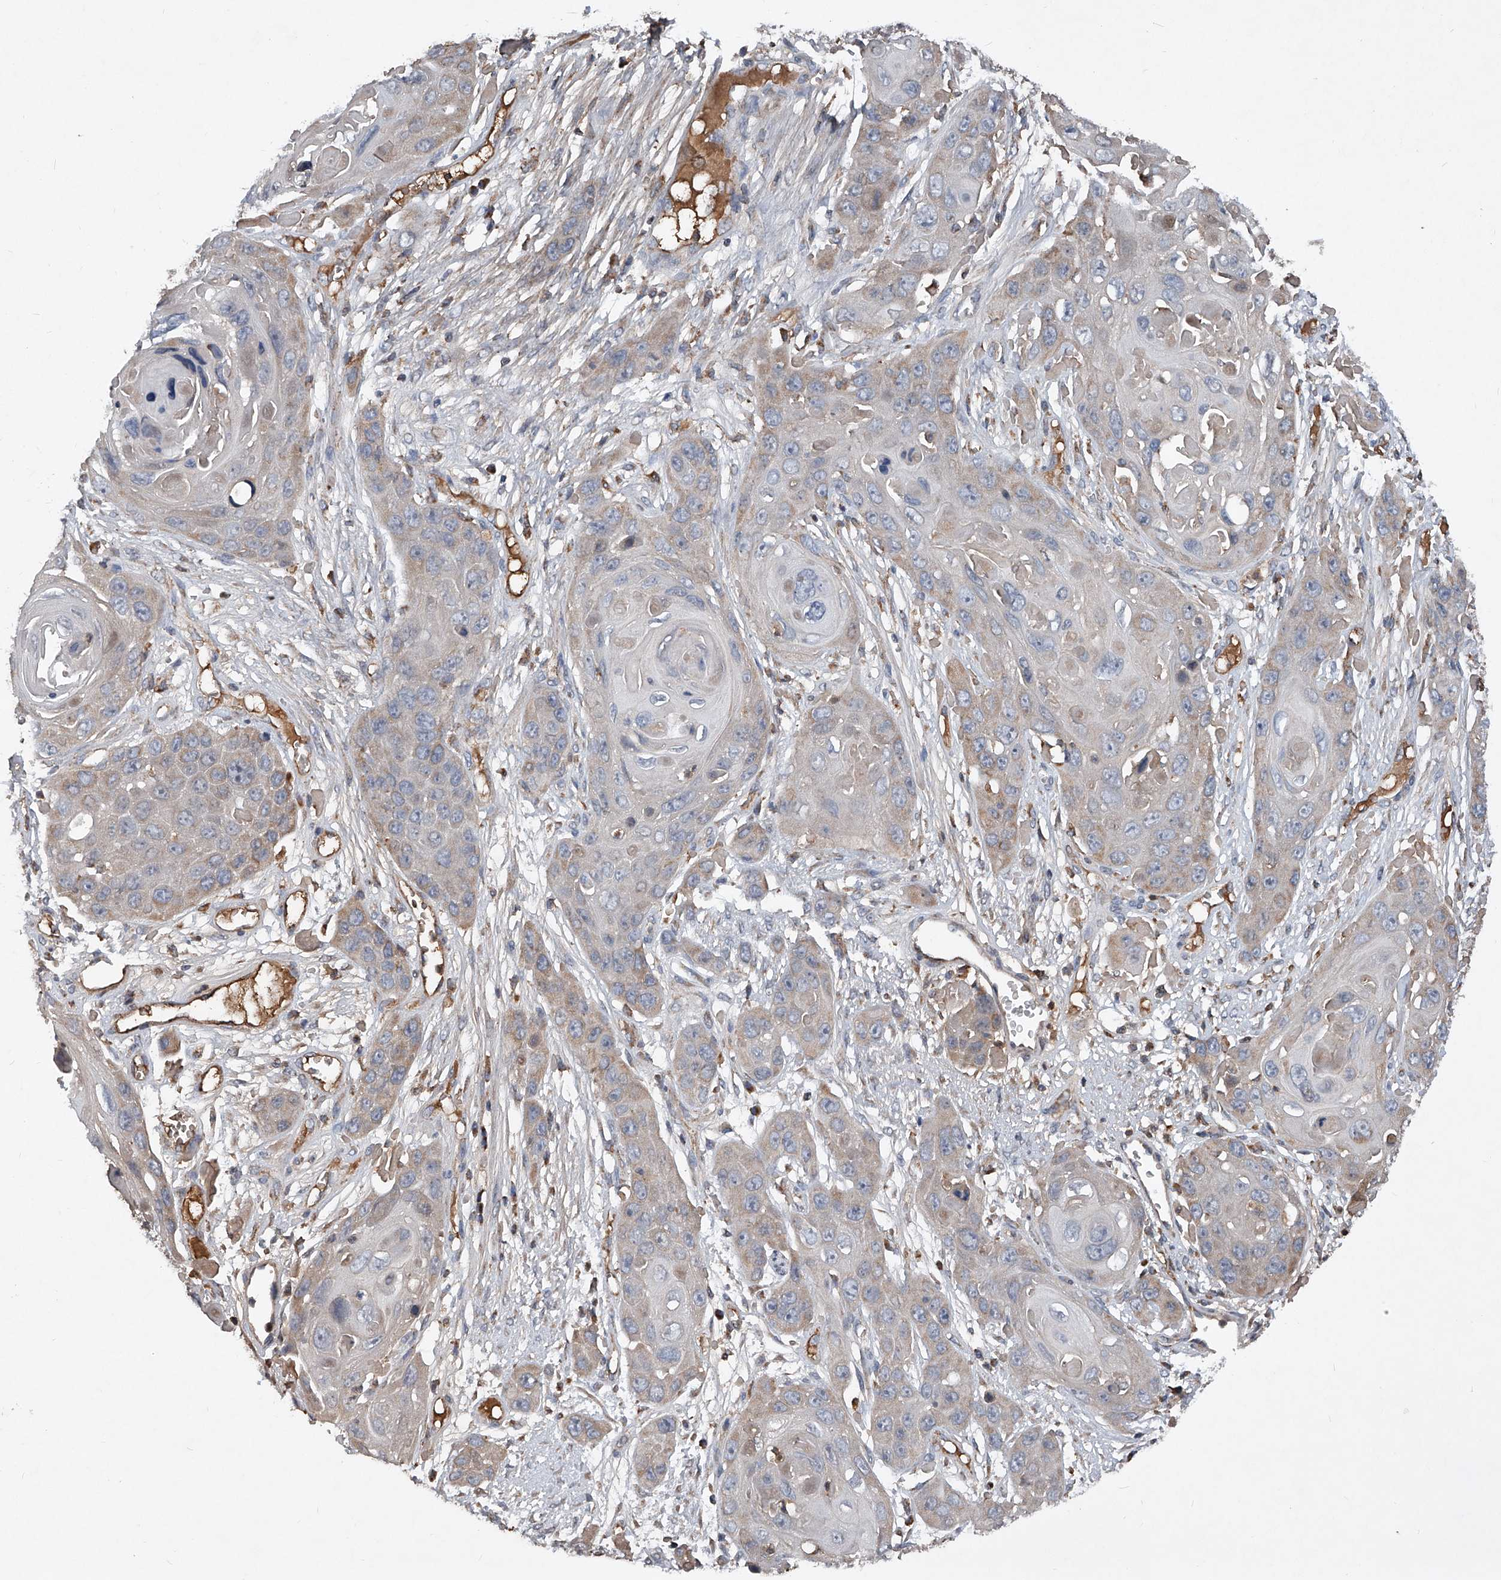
{"staining": {"intensity": "weak", "quantity": "<25%", "location": "cytoplasmic/membranous"}, "tissue": "skin cancer", "cell_type": "Tumor cells", "image_type": "cancer", "snomed": [{"axis": "morphology", "description": "Squamous cell carcinoma, NOS"}, {"axis": "topography", "description": "Skin"}], "caption": "An immunohistochemistry photomicrograph of skin cancer (squamous cell carcinoma) is shown. There is no staining in tumor cells of skin cancer (squamous cell carcinoma). (Stains: DAB immunohistochemistry with hematoxylin counter stain, Microscopy: brightfield microscopy at high magnification).", "gene": "SDHA", "patient": {"sex": "male", "age": 55}}